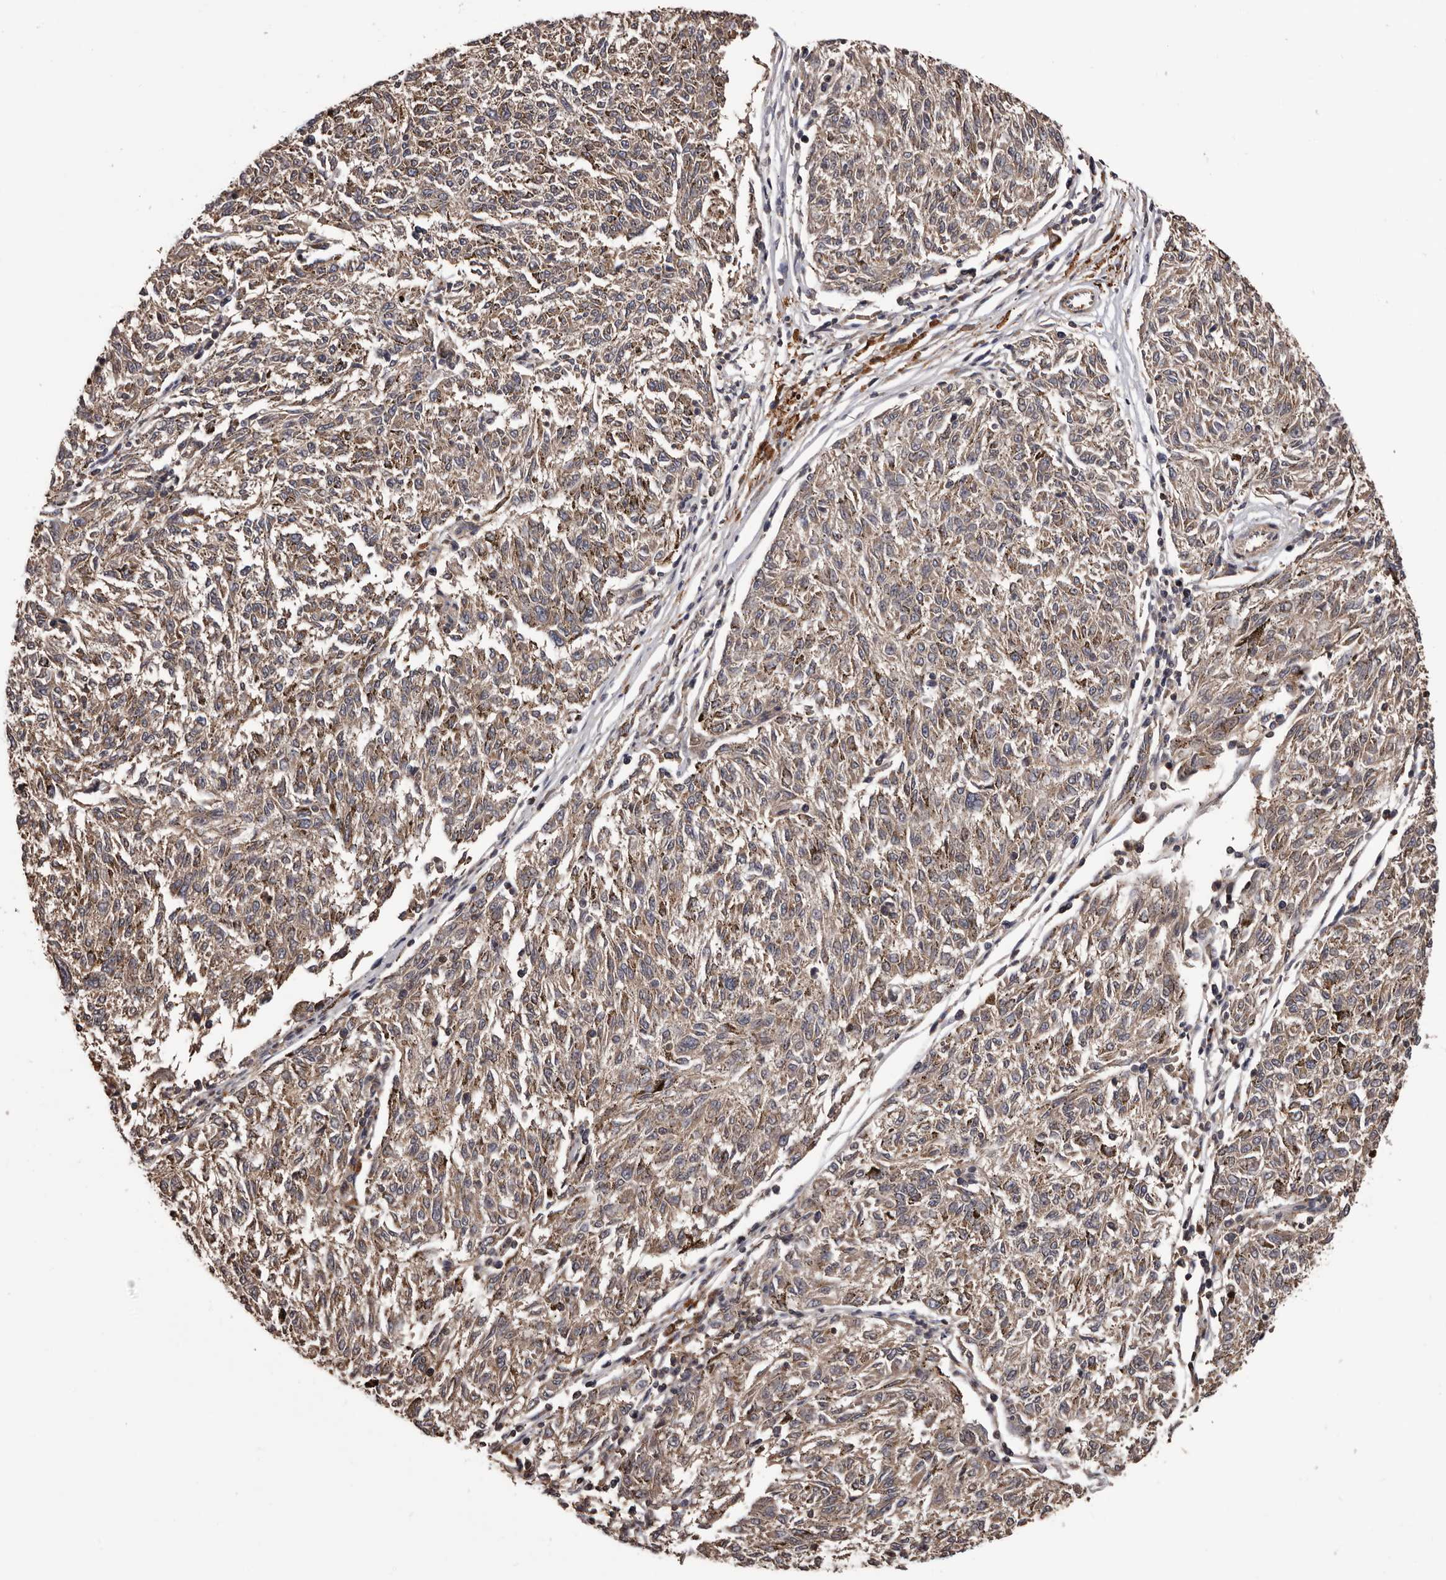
{"staining": {"intensity": "weak", "quantity": ">75%", "location": "cytoplasmic/membranous"}, "tissue": "melanoma", "cell_type": "Tumor cells", "image_type": "cancer", "snomed": [{"axis": "morphology", "description": "Malignant melanoma, NOS"}, {"axis": "topography", "description": "Skin"}], "caption": "IHC staining of melanoma, which demonstrates low levels of weak cytoplasmic/membranous staining in approximately >75% of tumor cells indicating weak cytoplasmic/membranous protein positivity. The staining was performed using DAB (3,3'-diaminobenzidine) (brown) for protein detection and nuclei were counterstained in hematoxylin (blue).", "gene": "ADAMTS2", "patient": {"sex": "female", "age": 72}}